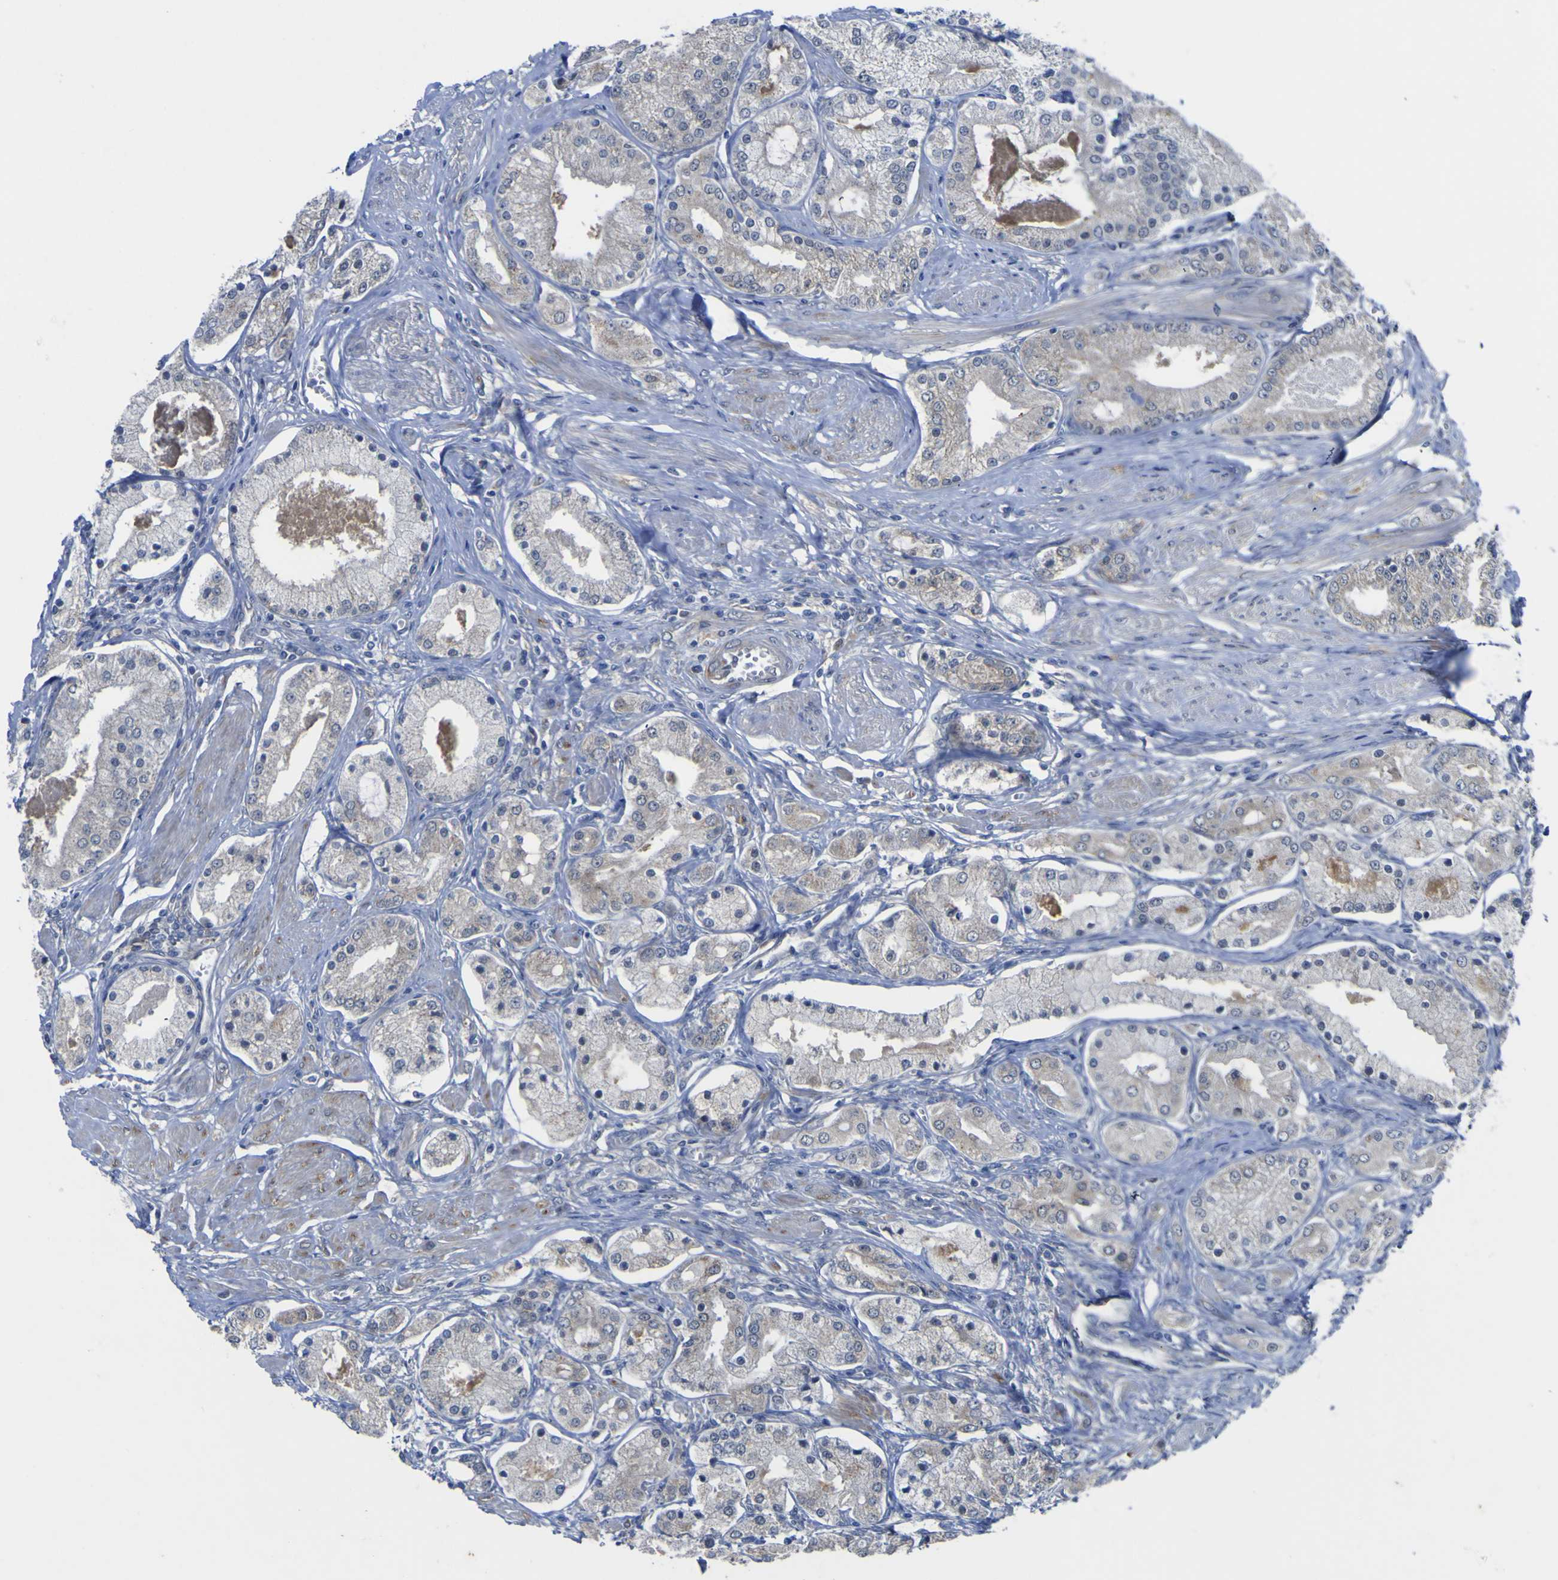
{"staining": {"intensity": "negative", "quantity": "none", "location": "none"}, "tissue": "prostate cancer", "cell_type": "Tumor cells", "image_type": "cancer", "snomed": [{"axis": "morphology", "description": "Adenocarcinoma, High grade"}, {"axis": "topography", "description": "Prostate"}], "caption": "High magnification brightfield microscopy of prostate high-grade adenocarcinoma stained with DAB (3,3'-diaminobenzidine) (brown) and counterstained with hematoxylin (blue): tumor cells show no significant positivity. (DAB (3,3'-diaminobenzidine) immunohistochemistry (IHC) with hematoxylin counter stain).", "gene": "TNFRSF11A", "patient": {"sex": "male", "age": 66}}